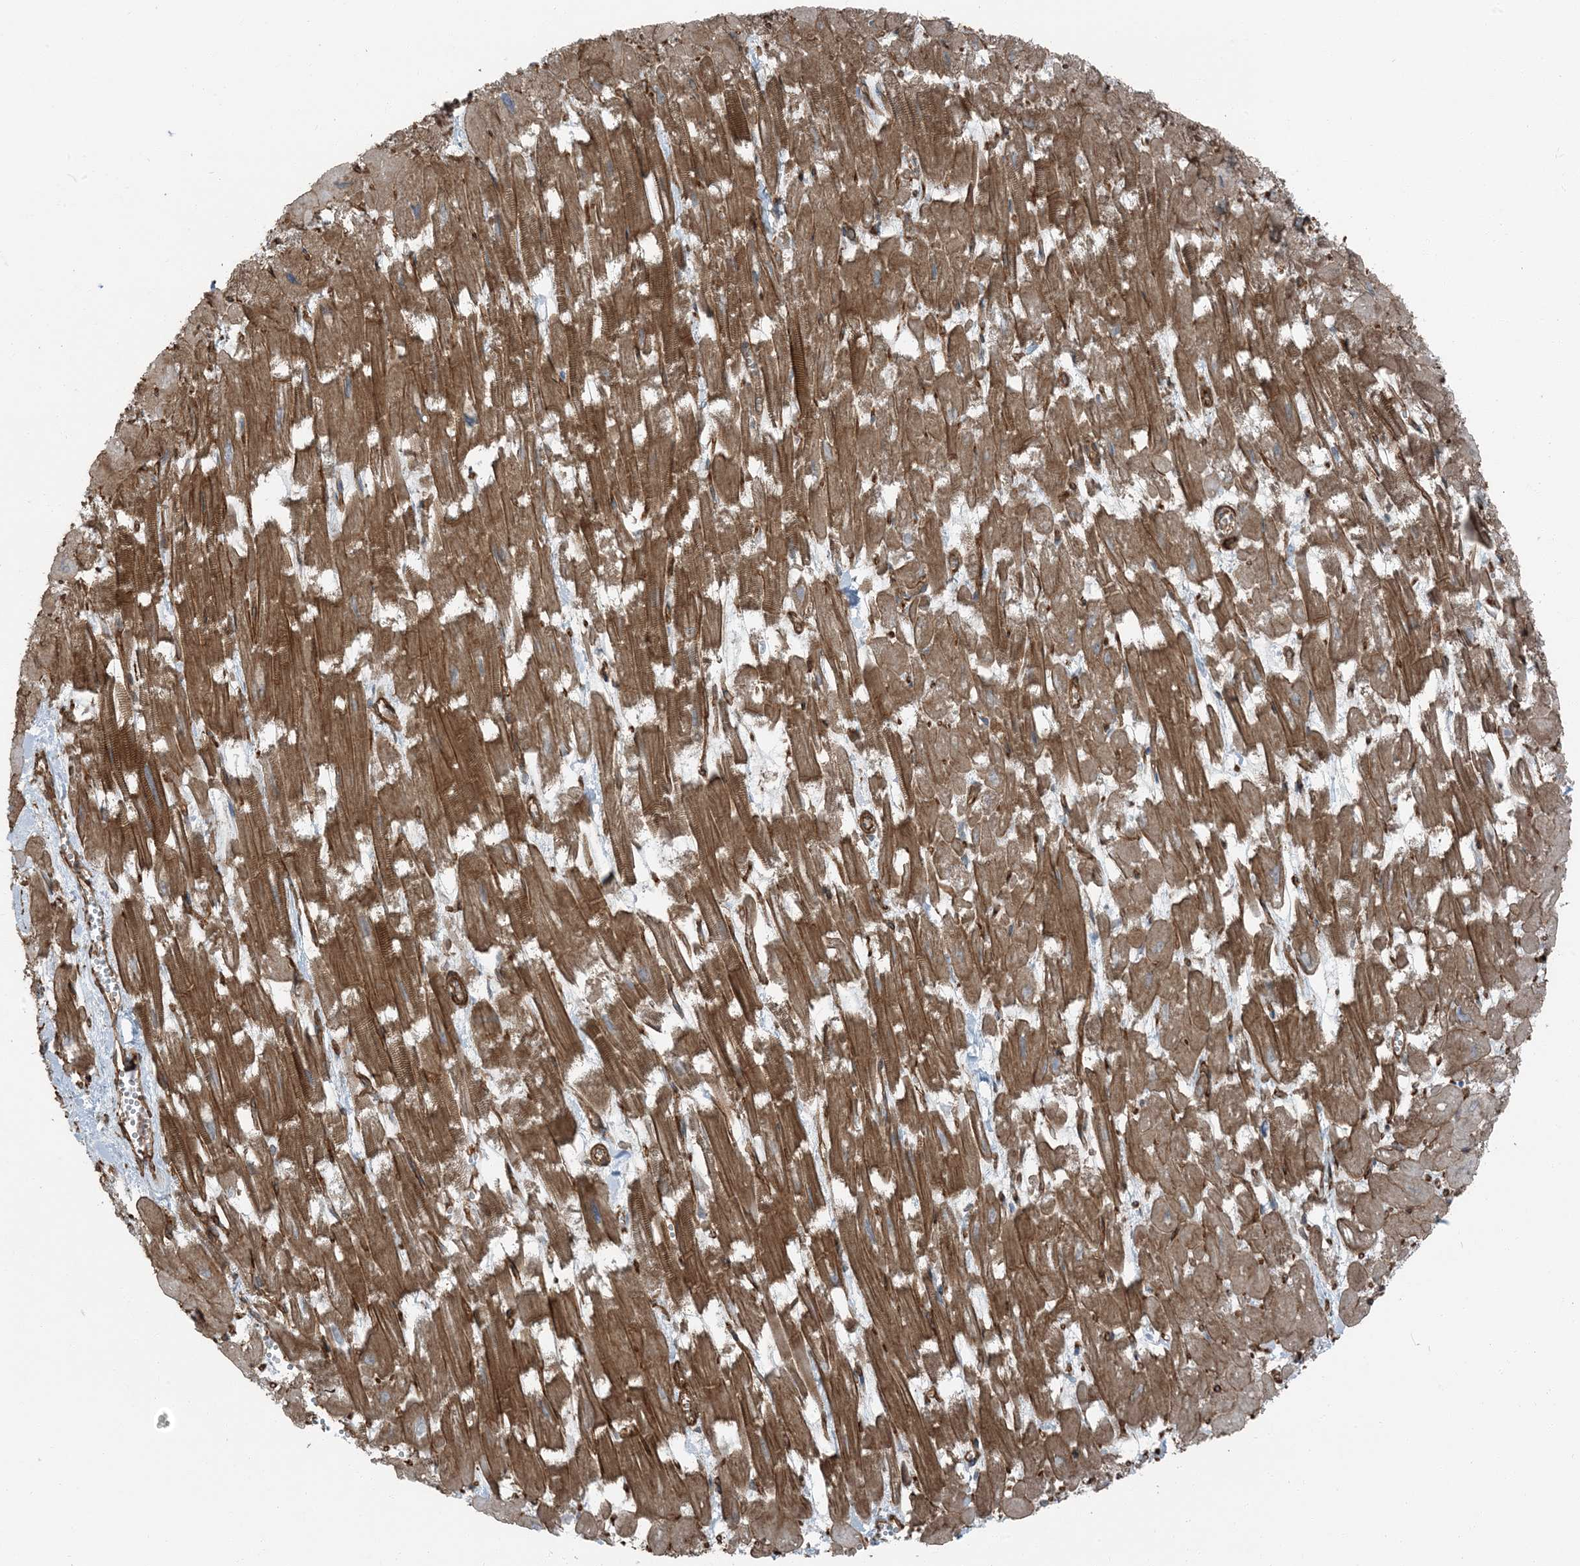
{"staining": {"intensity": "moderate", "quantity": ">75%", "location": "cytoplasmic/membranous"}, "tissue": "heart muscle", "cell_type": "Cardiomyocytes", "image_type": "normal", "snomed": [{"axis": "morphology", "description": "Normal tissue, NOS"}, {"axis": "topography", "description": "Heart"}], "caption": "Immunohistochemical staining of benign heart muscle reveals >75% levels of moderate cytoplasmic/membranous protein staining in about >75% of cardiomyocytes. (brown staining indicates protein expression, while blue staining denotes nuclei).", "gene": "ZFP90", "patient": {"sex": "male", "age": 54}}